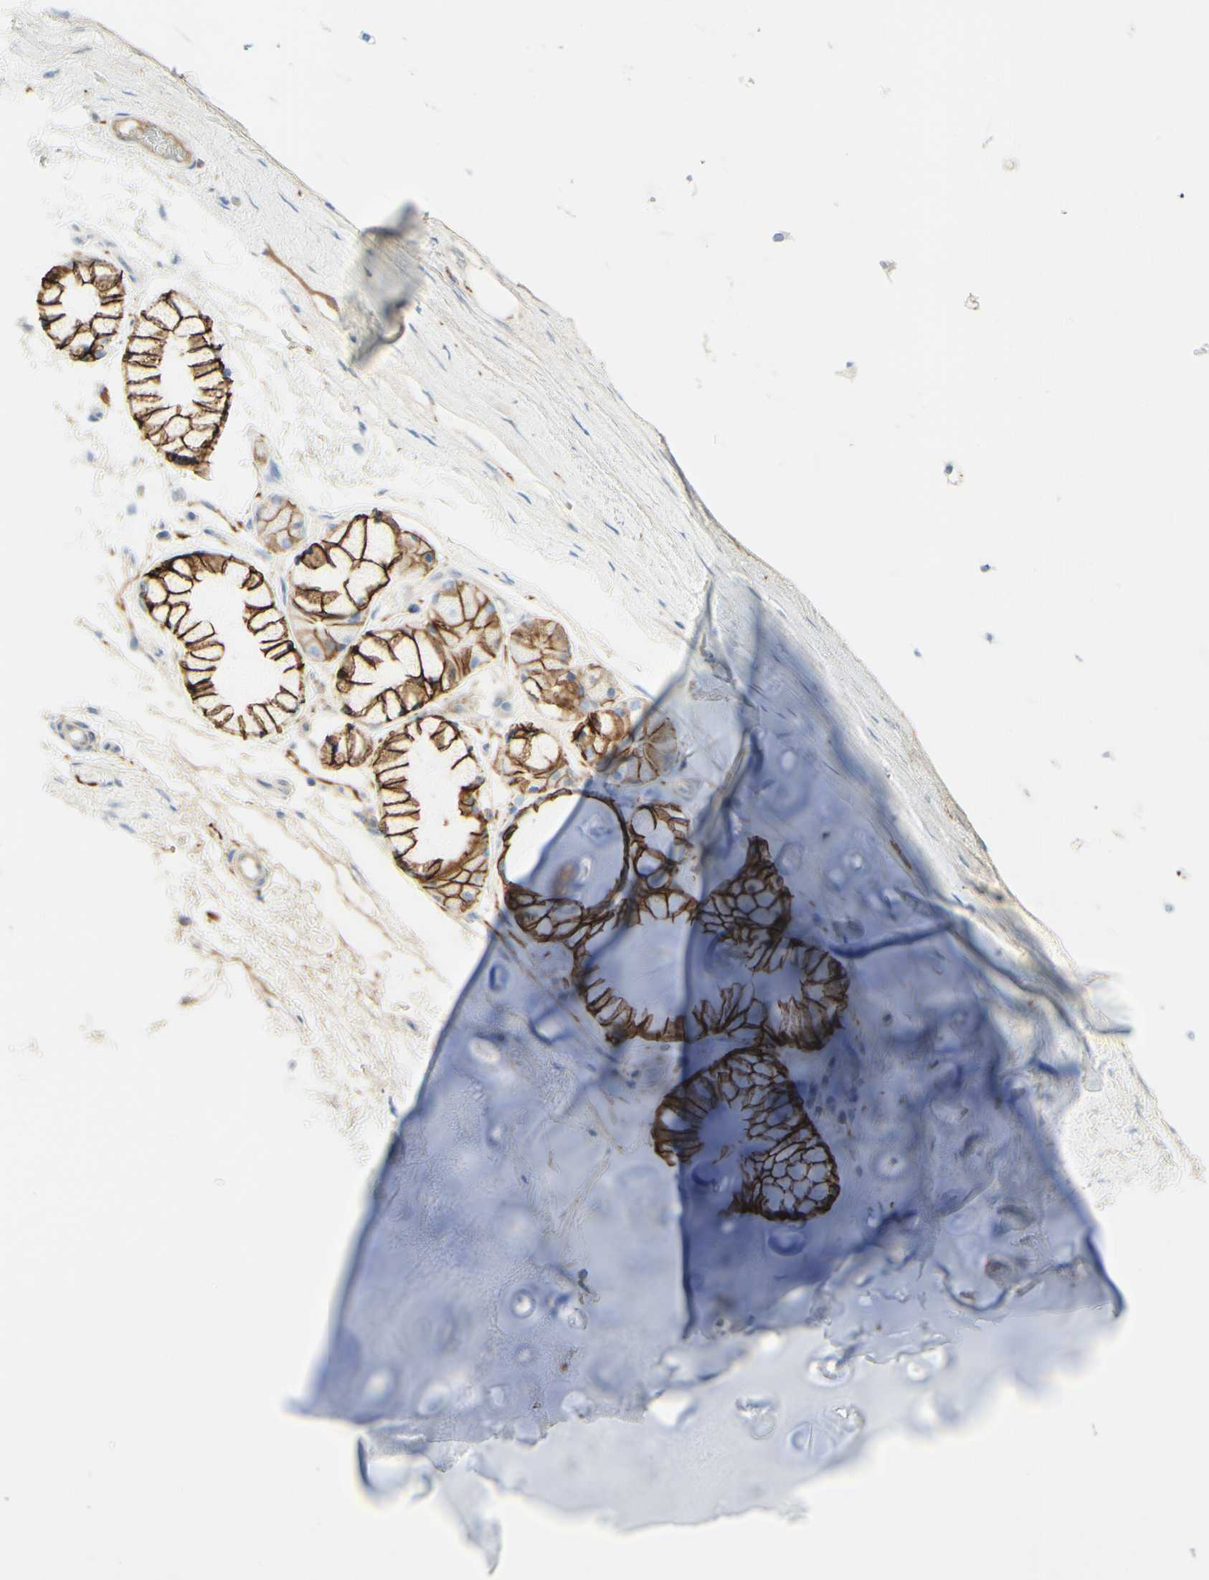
{"staining": {"intensity": "negative", "quantity": "none", "location": "none"}, "tissue": "adipose tissue", "cell_type": "Adipocytes", "image_type": "normal", "snomed": [{"axis": "morphology", "description": "Normal tissue, NOS"}, {"axis": "topography", "description": "Bronchus"}], "caption": "DAB immunohistochemical staining of unremarkable adipose tissue displays no significant positivity in adipocytes.", "gene": "ALCAM", "patient": {"sex": "female", "age": 73}}